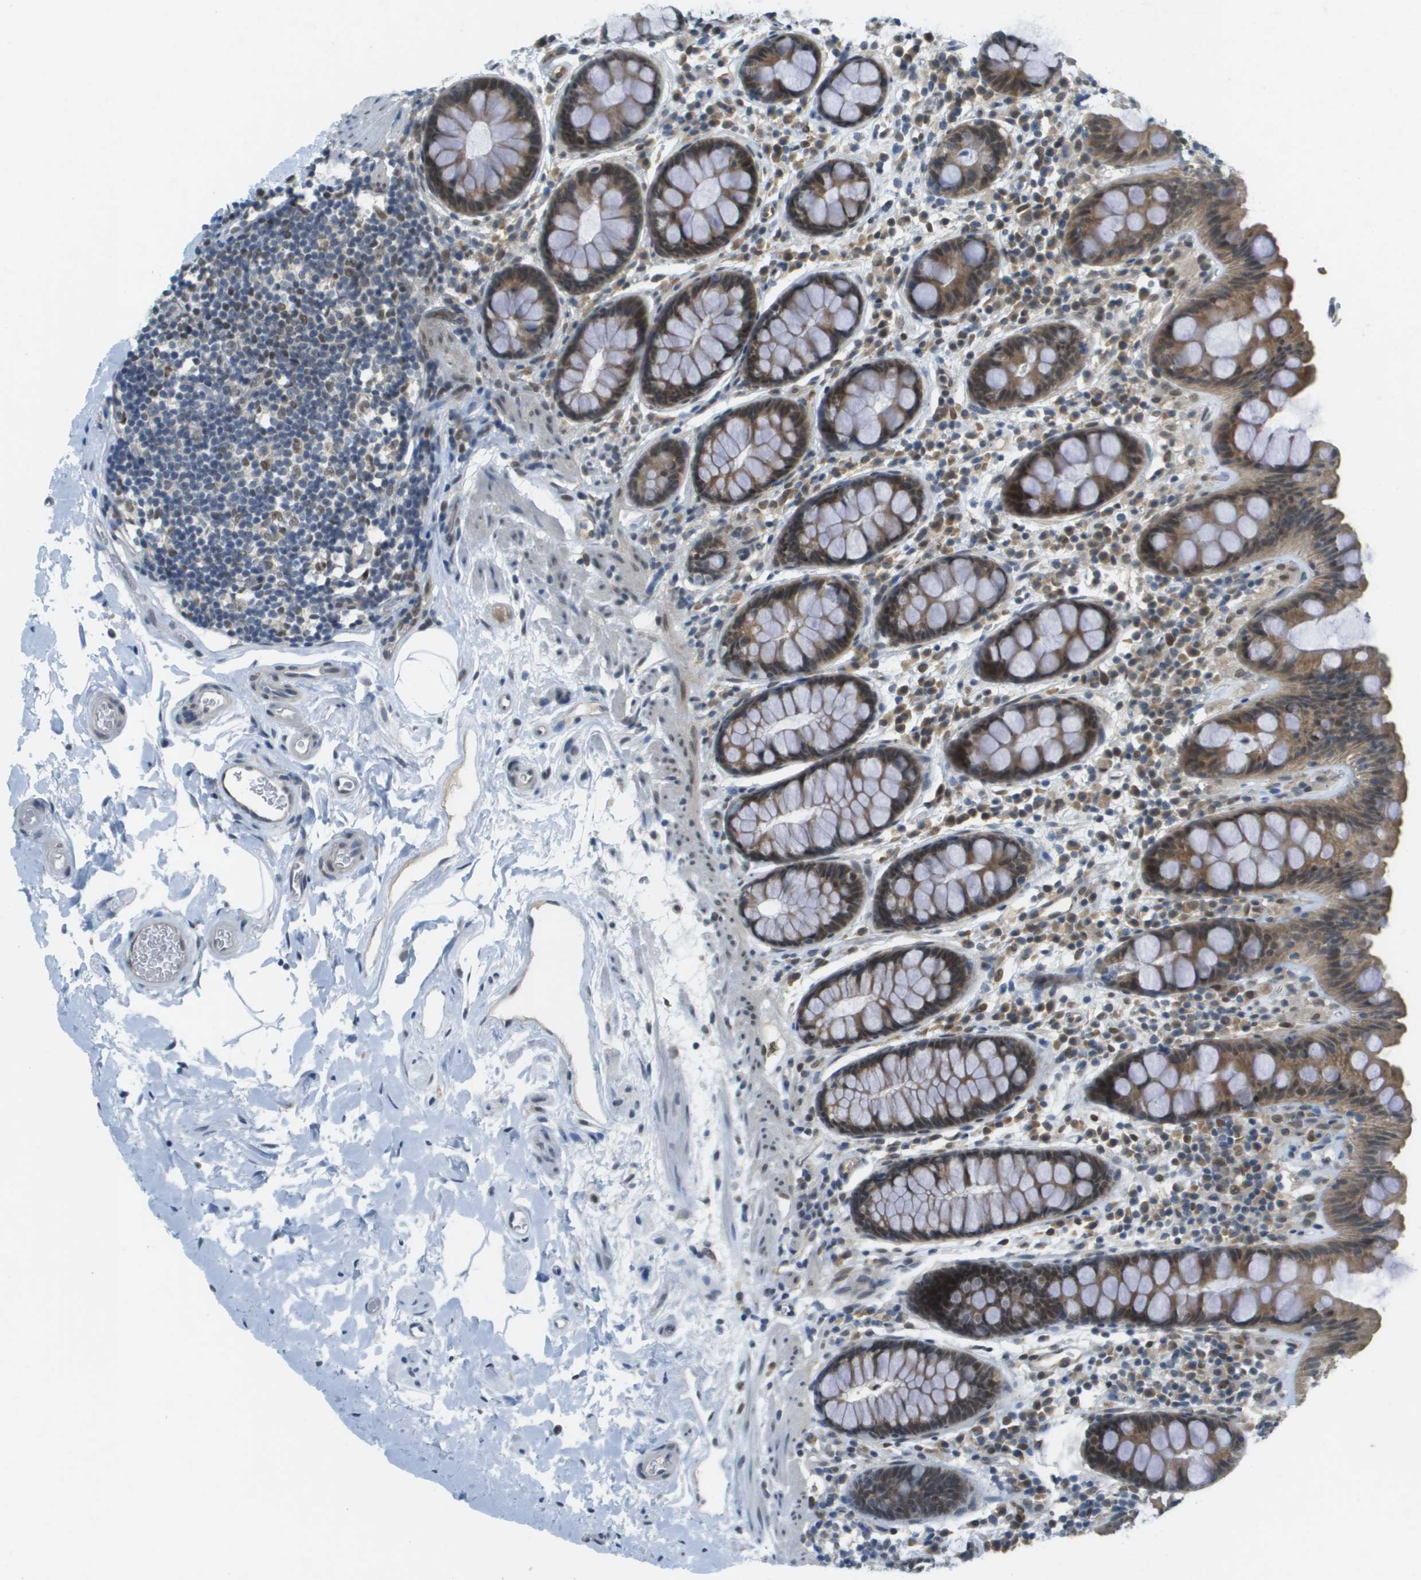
{"staining": {"intensity": "moderate", "quantity": ">75%", "location": "nuclear"}, "tissue": "colon", "cell_type": "Endothelial cells", "image_type": "normal", "snomed": [{"axis": "morphology", "description": "Normal tissue, NOS"}, {"axis": "topography", "description": "Colon"}], "caption": "The immunohistochemical stain highlights moderate nuclear expression in endothelial cells of unremarkable colon. (DAB IHC with brightfield microscopy, high magnification).", "gene": "ARID1B", "patient": {"sex": "female", "age": 80}}